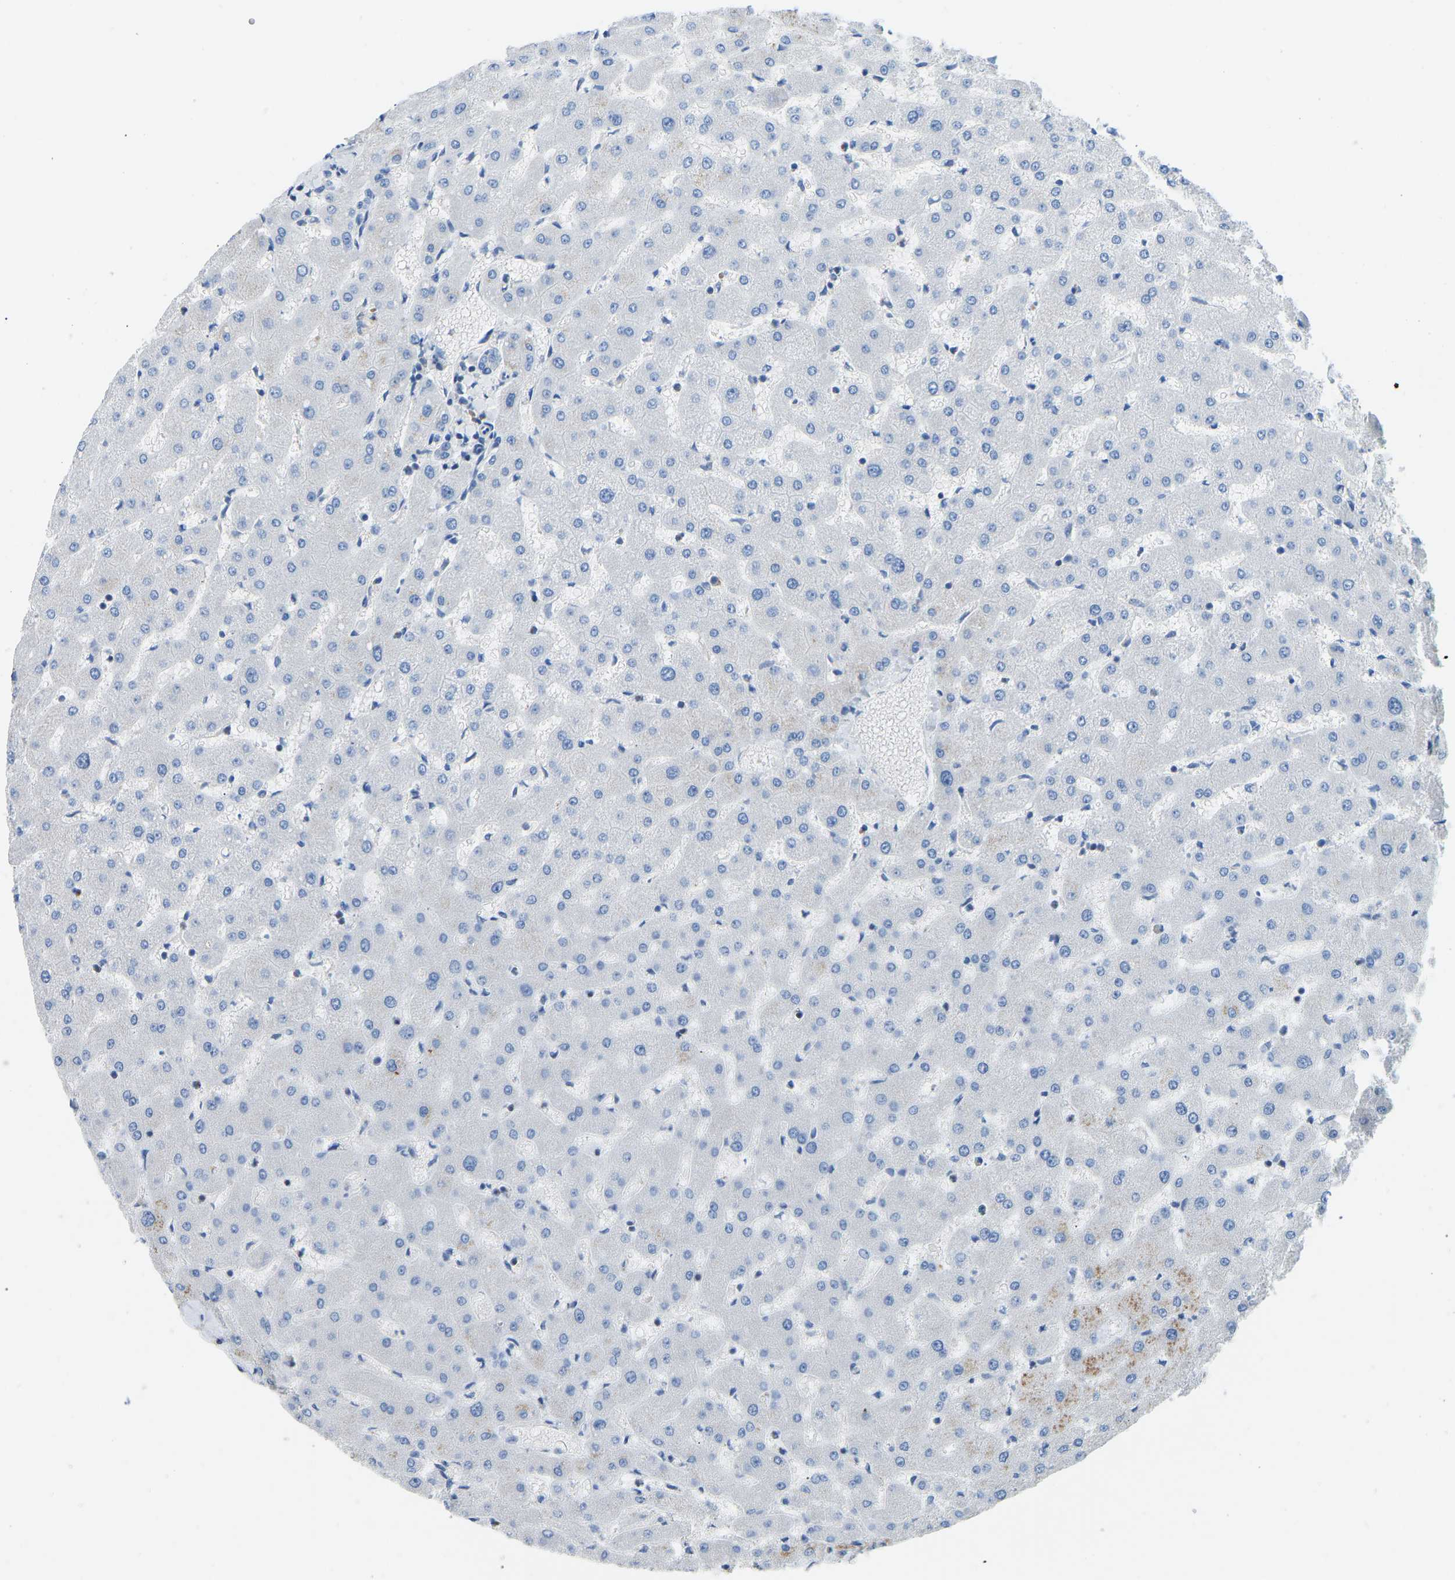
{"staining": {"intensity": "negative", "quantity": "none", "location": "none"}, "tissue": "liver", "cell_type": "Cholangiocytes", "image_type": "normal", "snomed": [{"axis": "morphology", "description": "Normal tissue, NOS"}, {"axis": "topography", "description": "Liver"}], "caption": "Immunohistochemistry (IHC) micrograph of benign liver stained for a protein (brown), which exhibits no positivity in cholangiocytes.", "gene": "COL15A1", "patient": {"sex": "female", "age": 63}}